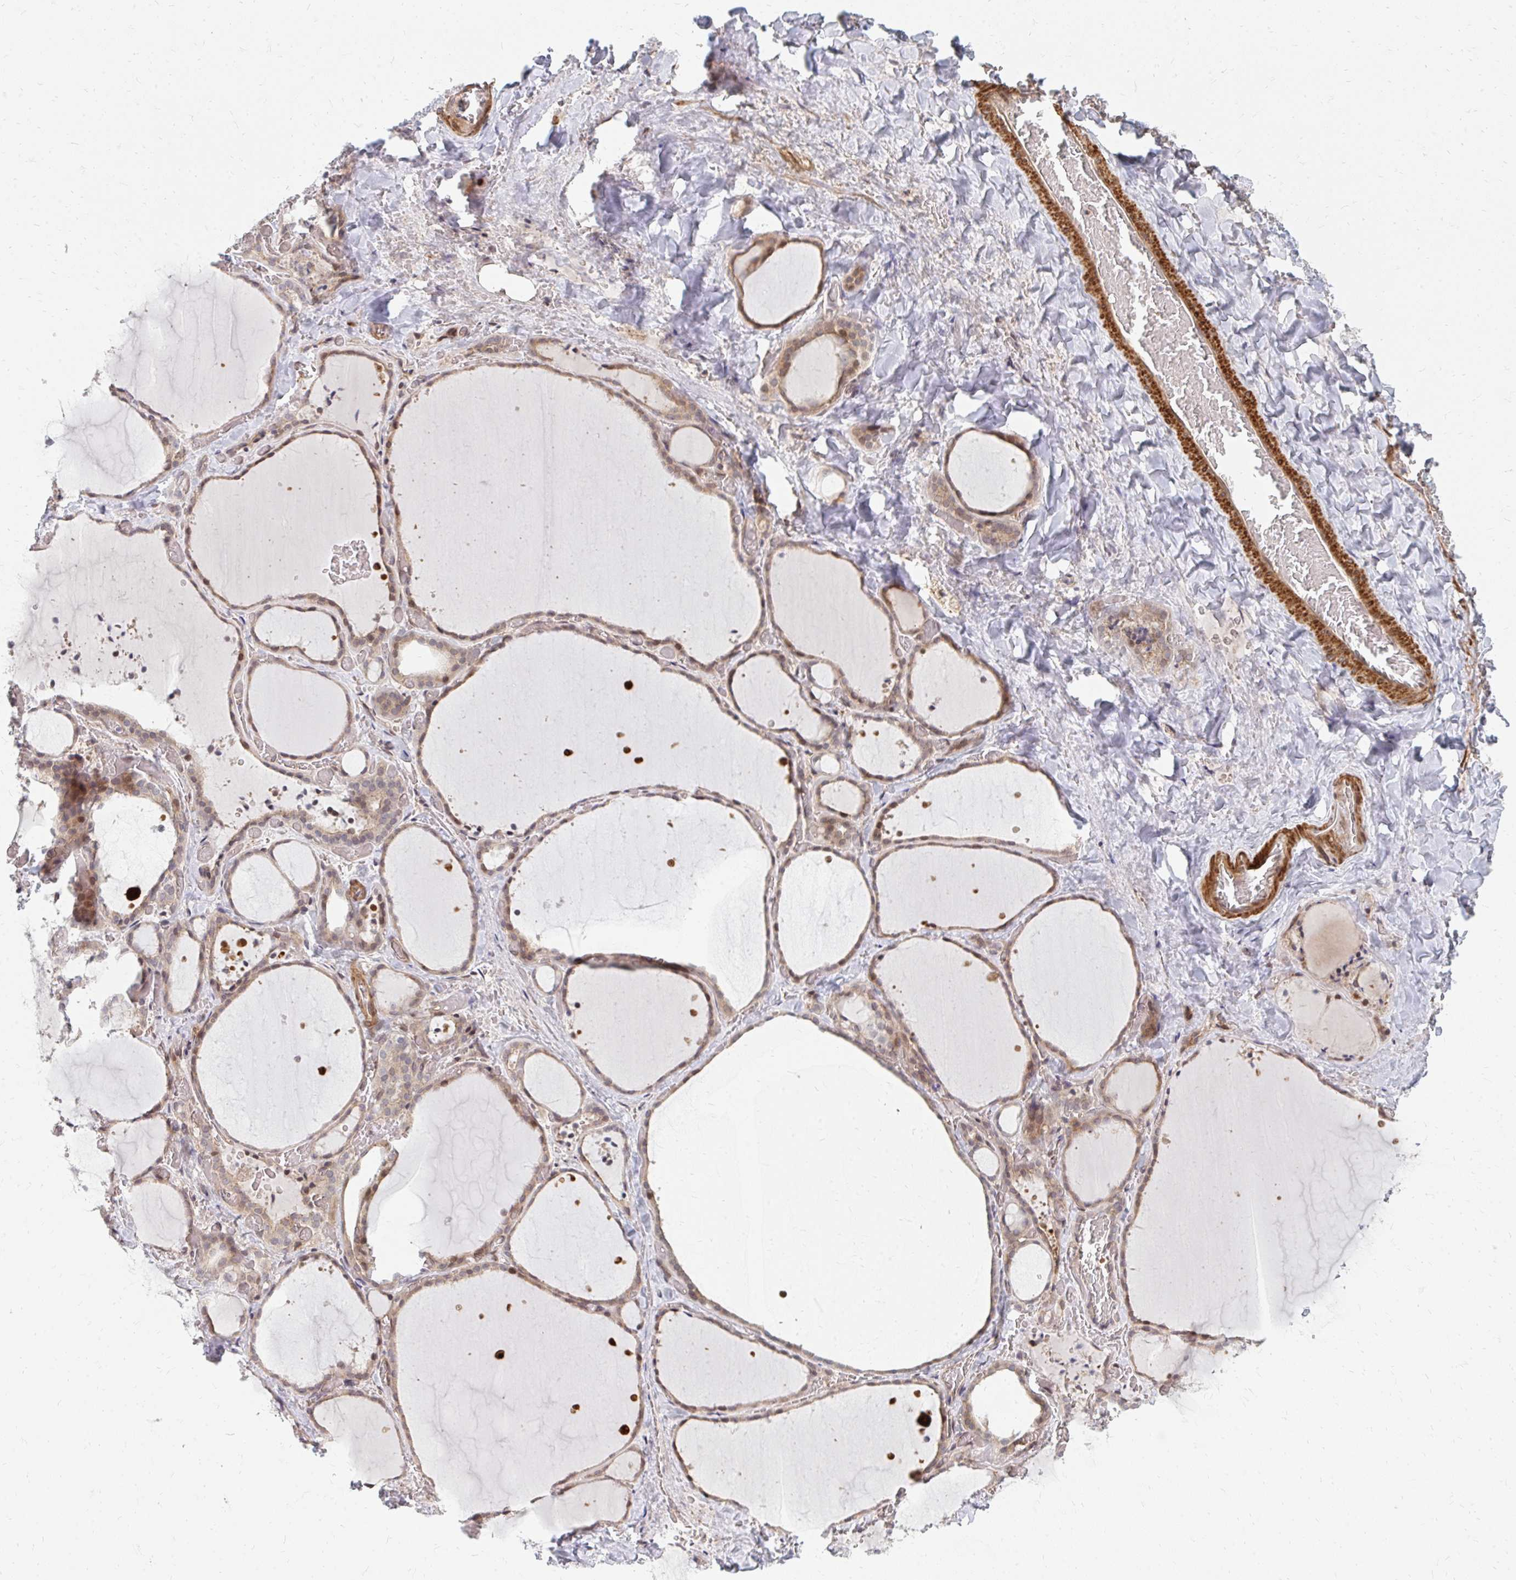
{"staining": {"intensity": "weak", "quantity": "25%-75%", "location": "cytoplasmic/membranous"}, "tissue": "thyroid gland", "cell_type": "Glandular cells", "image_type": "normal", "snomed": [{"axis": "morphology", "description": "Normal tissue, NOS"}, {"axis": "topography", "description": "Thyroid gland"}], "caption": "Approximately 25%-75% of glandular cells in normal thyroid gland show weak cytoplasmic/membranous protein positivity as visualized by brown immunohistochemical staining.", "gene": "ZNF285", "patient": {"sex": "female", "age": 36}}